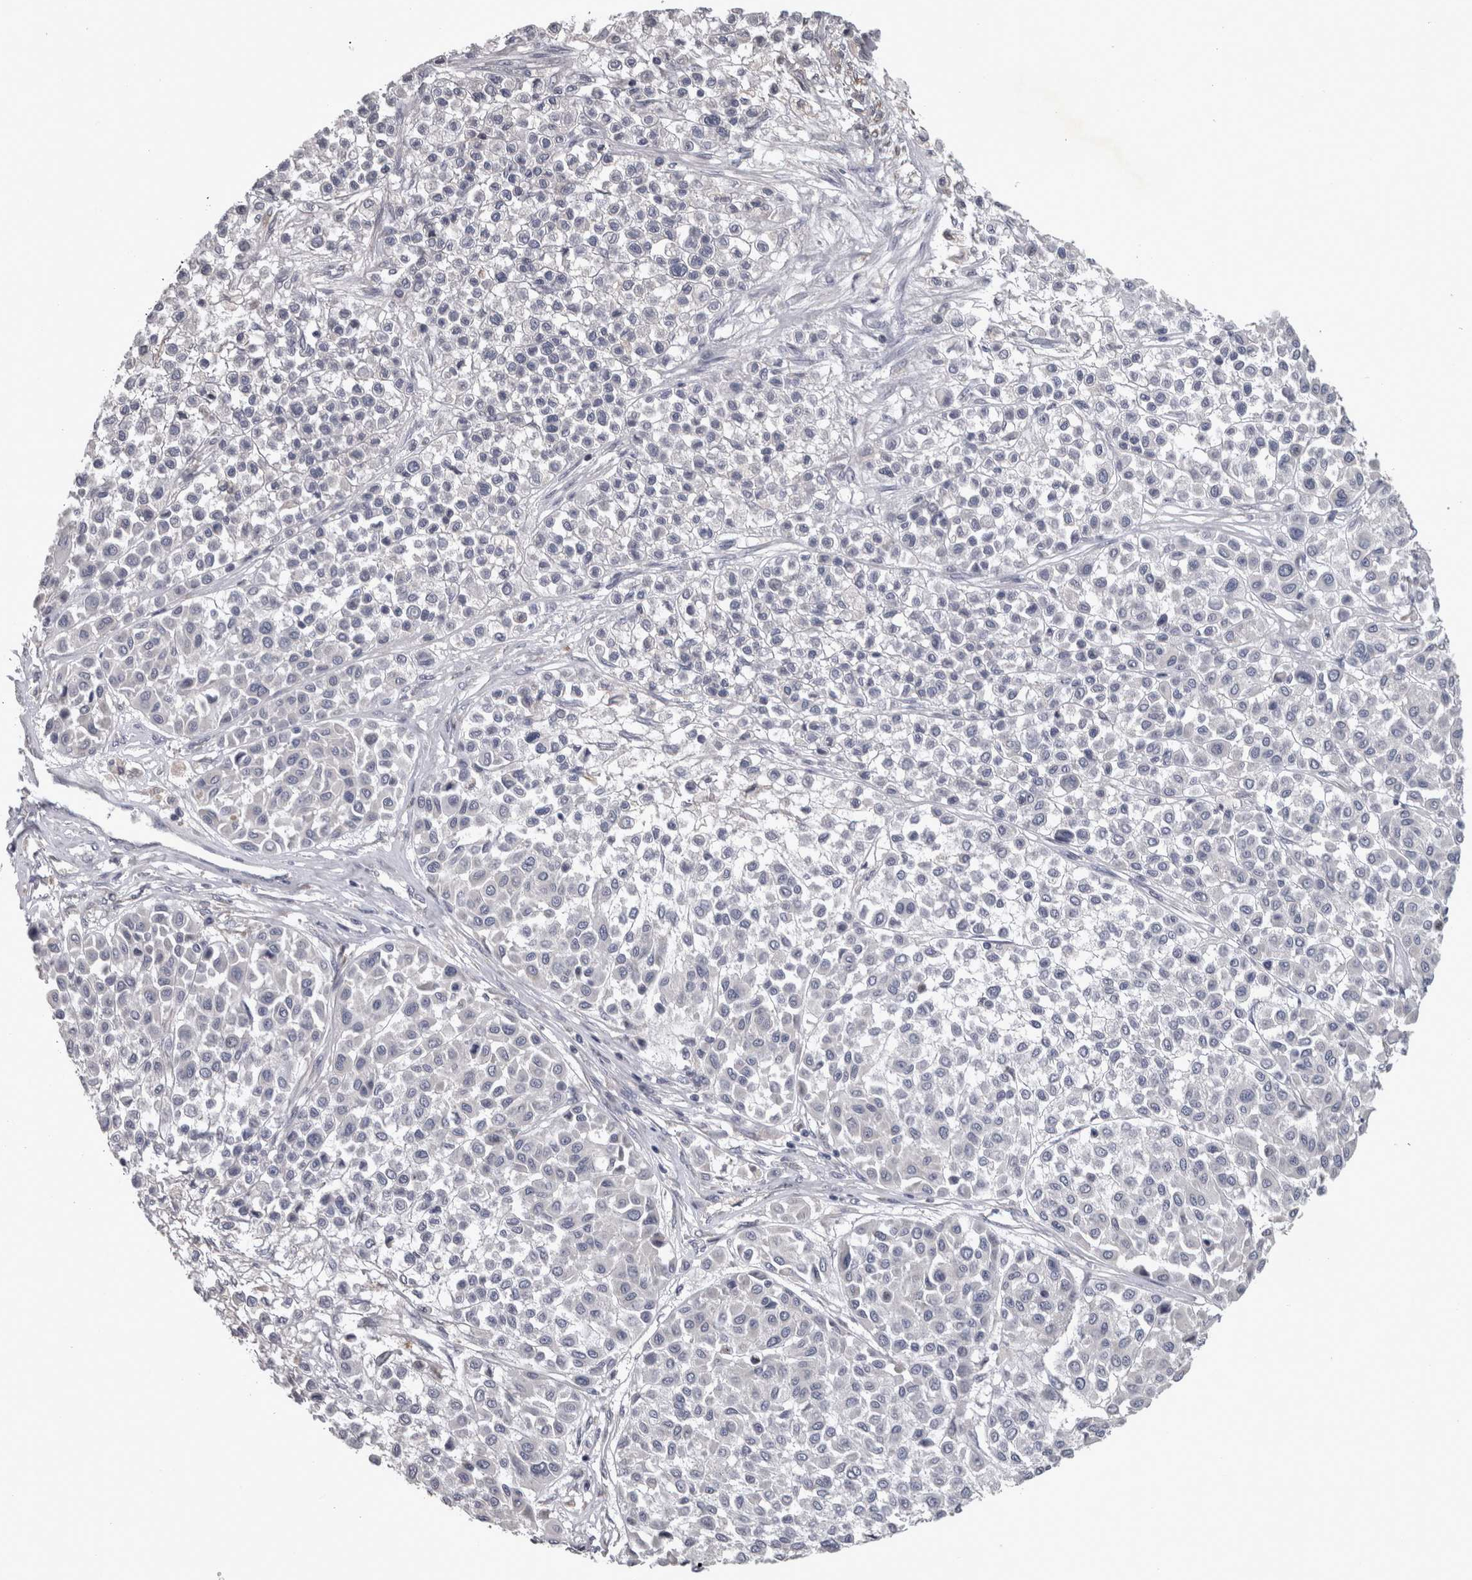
{"staining": {"intensity": "negative", "quantity": "none", "location": "none"}, "tissue": "melanoma", "cell_type": "Tumor cells", "image_type": "cancer", "snomed": [{"axis": "morphology", "description": "Malignant melanoma, Metastatic site"}, {"axis": "topography", "description": "Soft tissue"}], "caption": "The histopathology image demonstrates no significant positivity in tumor cells of melanoma.", "gene": "DBT", "patient": {"sex": "male", "age": 41}}